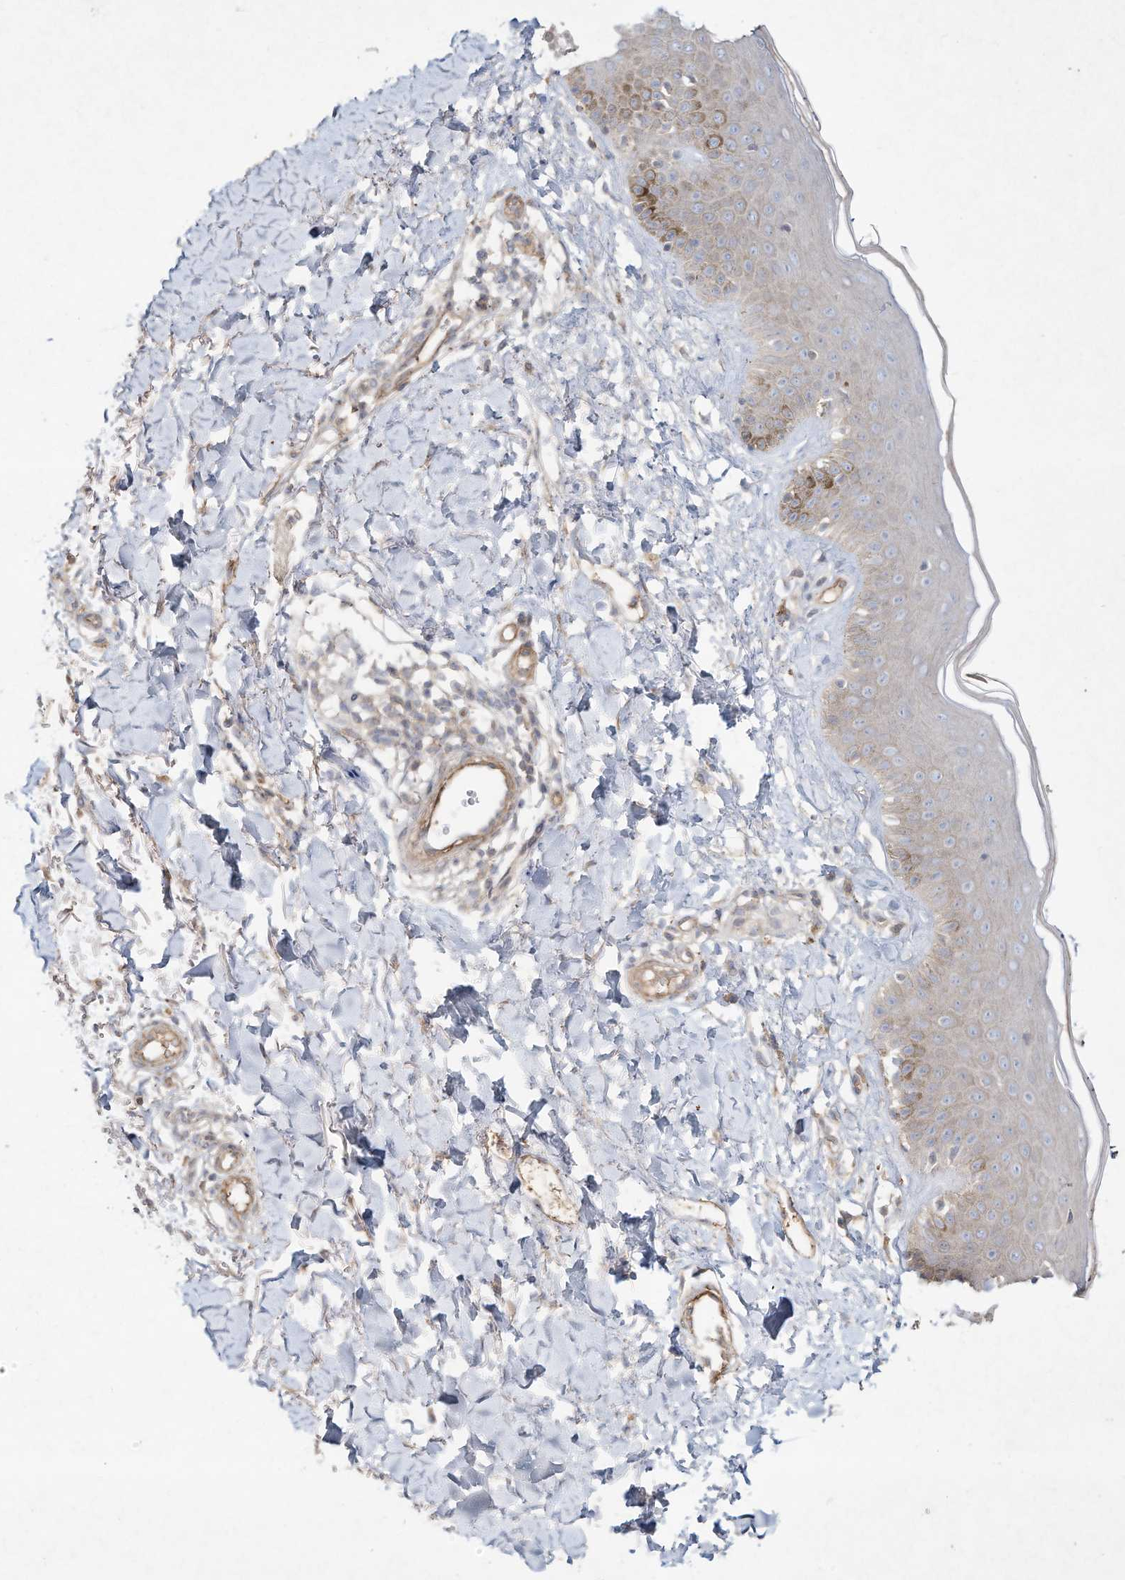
{"staining": {"intensity": "negative", "quantity": "none", "location": "none"}, "tissue": "skin", "cell_type": "Fibroblasts", "image_type": "normal", "snomed": [{"axis": "morphology", "description": "Normal tissue, NOS"}, {"axis": "topography", "description": "Skin"}], "caption": "This micrograph is of unremarkable skin stained with IHC to label a protein in brown with the nuclei are counter-stained blue. There is no staining in fibroblasts. (Immunohistochemistry (ihc), brightfield microscopy, high magnification).", "gene": "HTR5A", "patient": {"sex": "male", "age": 52}}